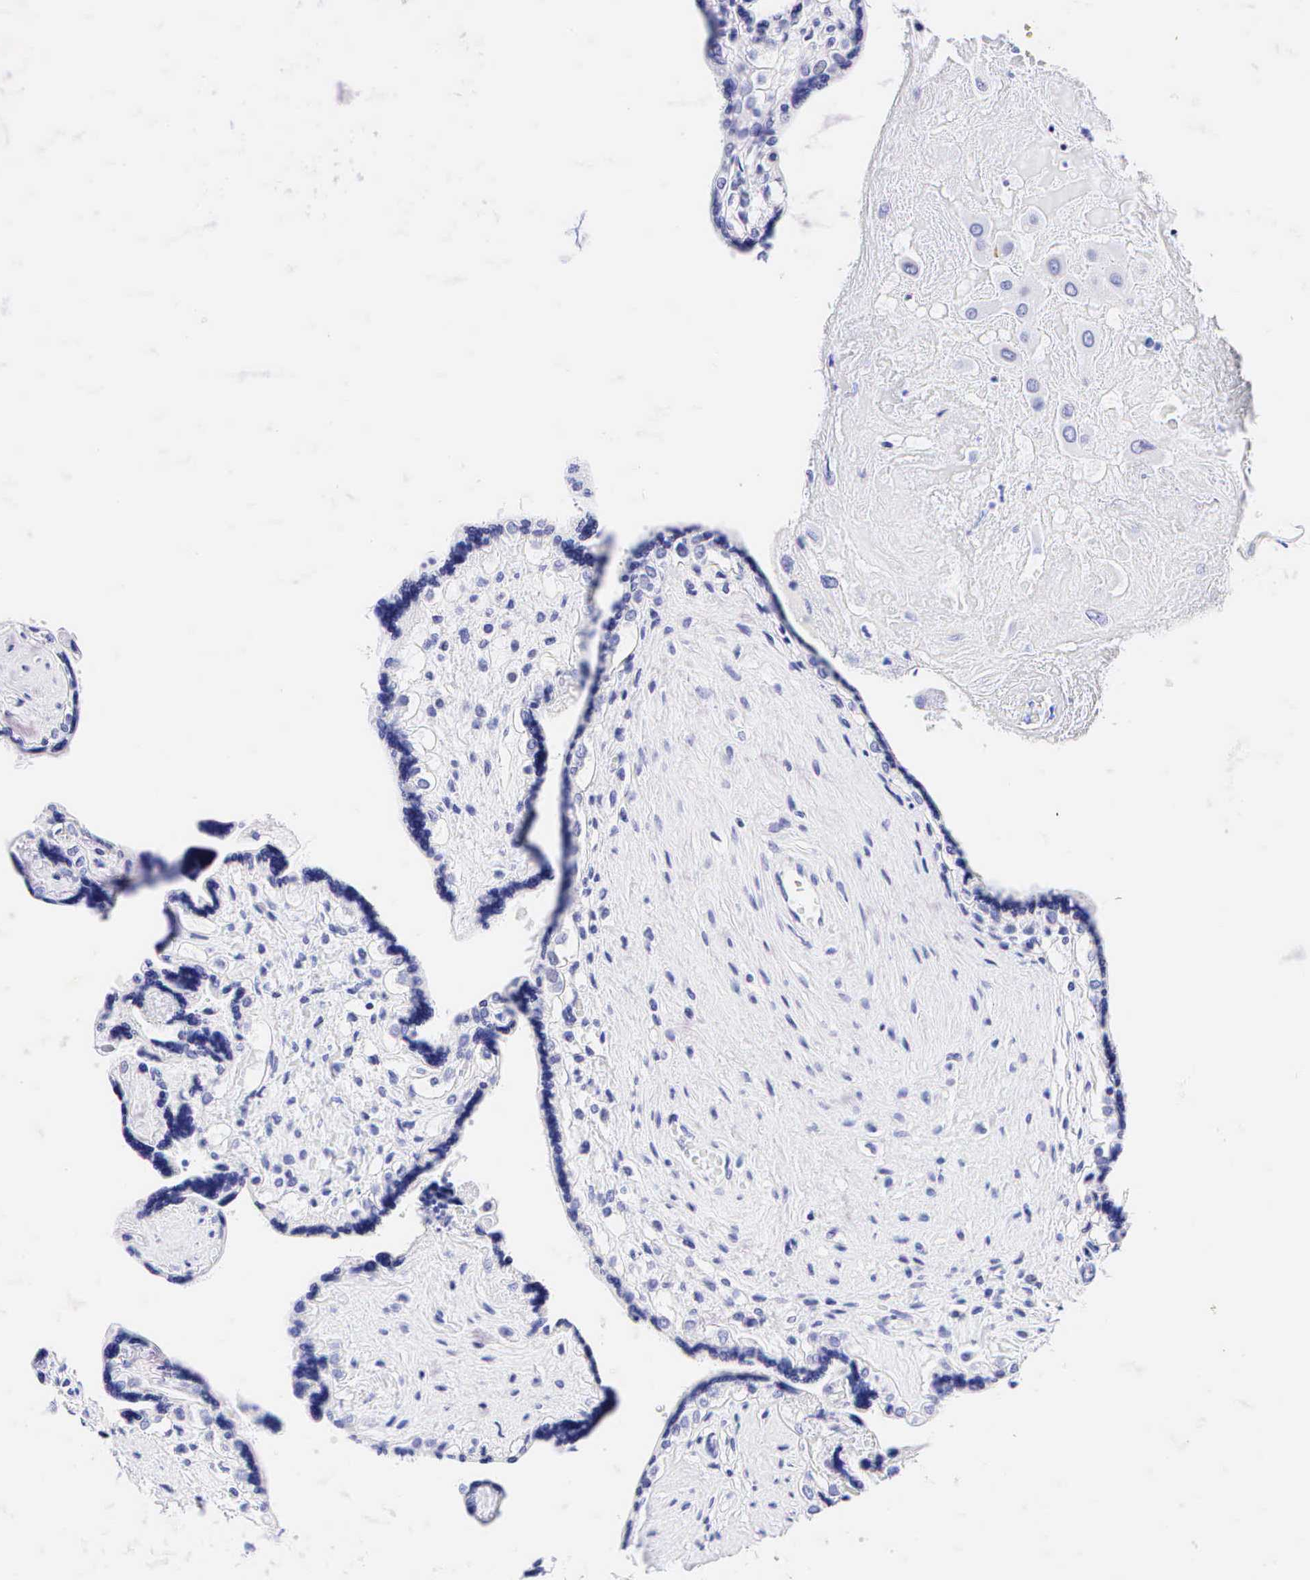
{"staining": {"intensity": "negative", "quantity": "none", "location": "none"}, "tissue": "placenta", "cell_type": "Decidual cells", "image_type": "normal", "snomed": [{"axis": "morphology", "description": "Normal tissue, NOS"}, {"axis": "topography", "description": "Placenta"}], "caption": "A high-resolution micrograph shows immunohistochemistry (IHC) staining of benign placenta, which reveals no significant positivity in decidual cells.", "gene": "KRT20", "patient": {"sex": "female", "age": 31}}